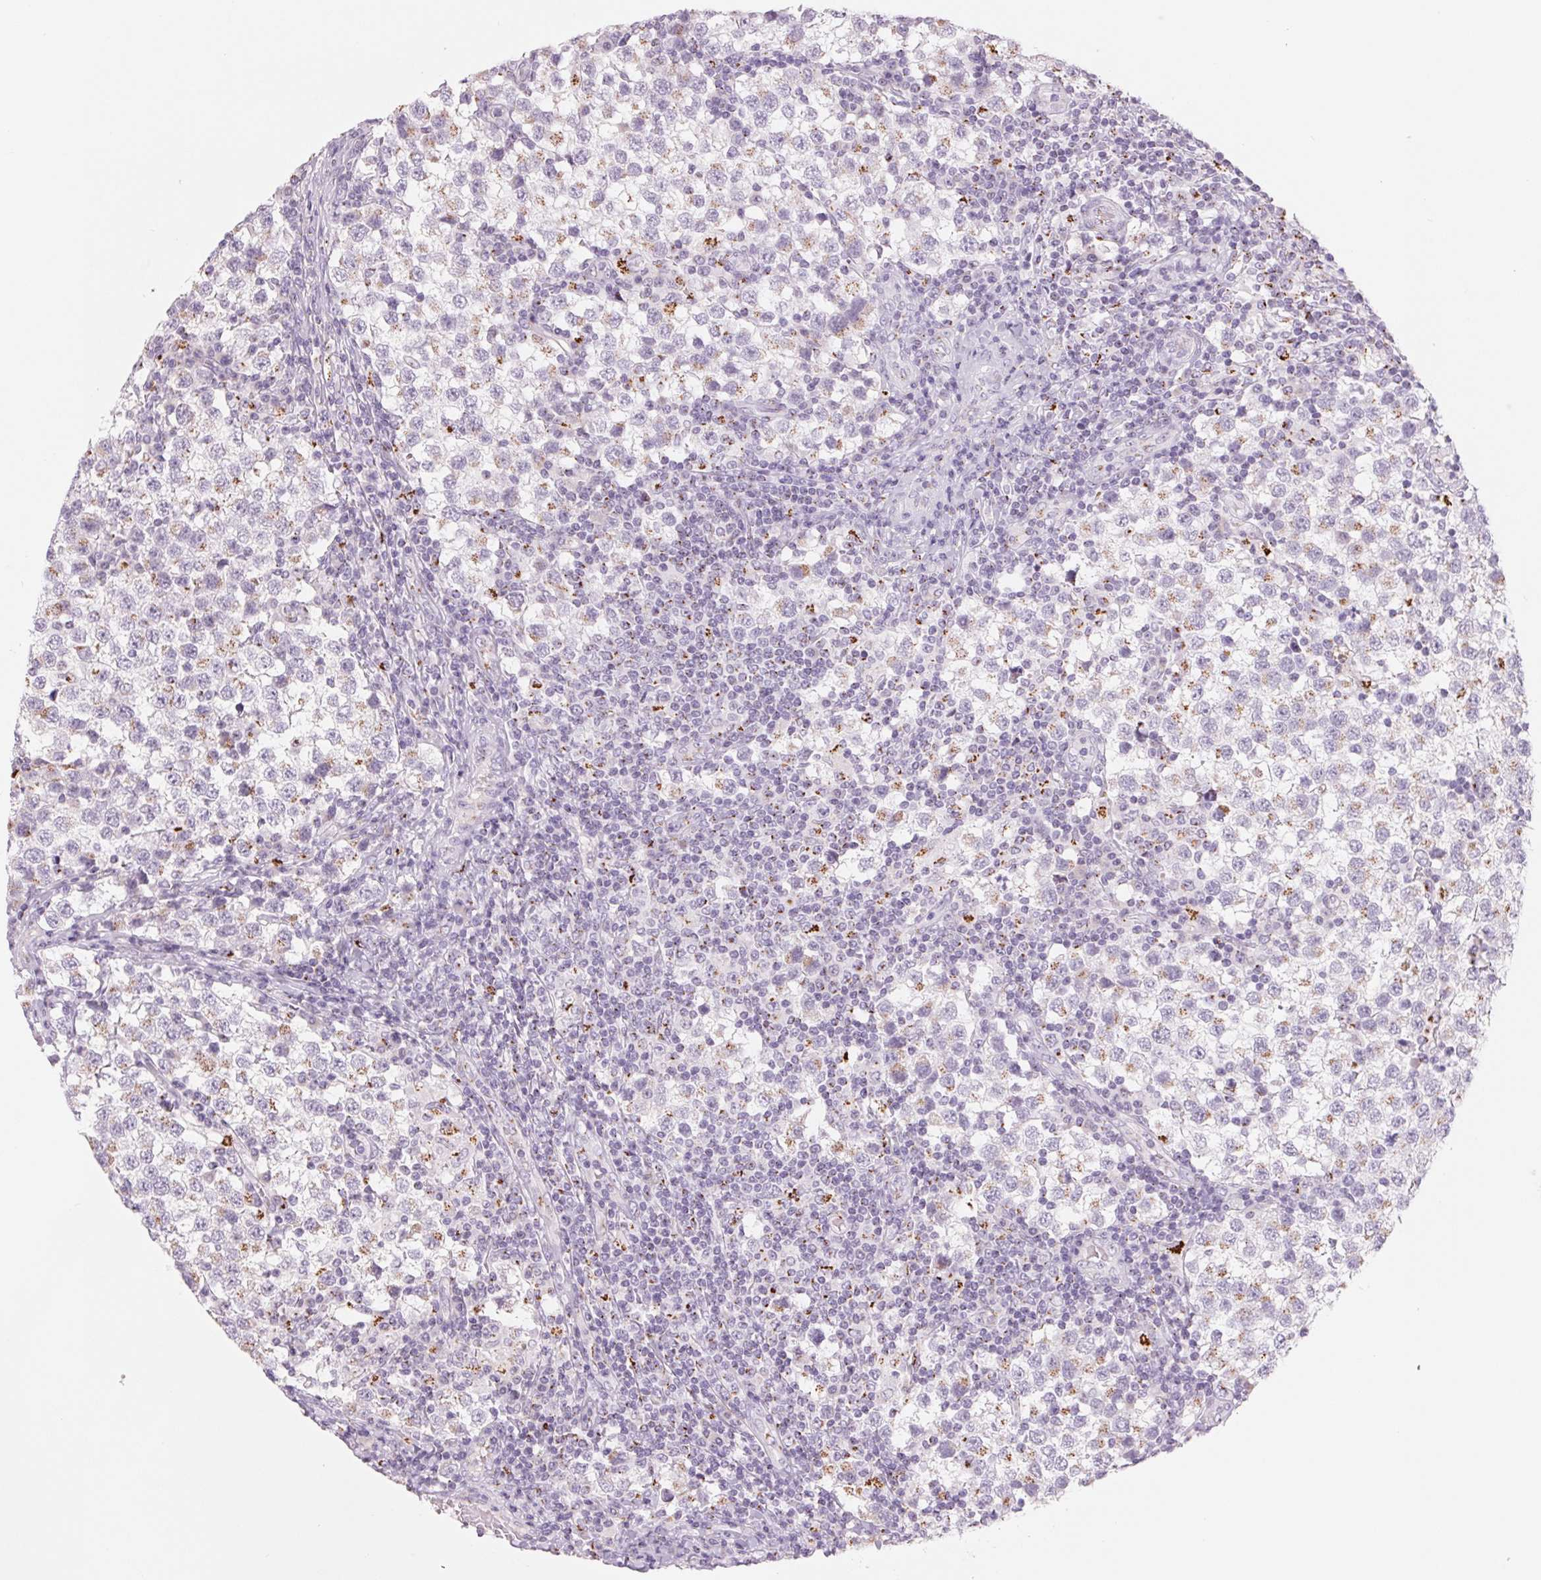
{"staining": {"intensity": "moderate", "quantity": "<25%", "location": "cytoplasmic/membranous"}, "tissue": "testis cancer", "cell_type": "Tumor cells", "image_type": "cancer", "snomed": [{"axis": "morphology", "description": "Seminoma, NOS"}, {"axis": "topography", "description": "Testis"}], "caption": "Immunohistochemical staining of human seminoma (testis) displays low levels of moderate cytoplasmic/membranous protein staining in about <25% of tumor cells. The staining was performed using DAB, with brown indicating positive protein expression. Nuclei are stained blue with hematoxylin.", "gene": "GALNT7", "patient": {"sex": "male", "age": 34}}